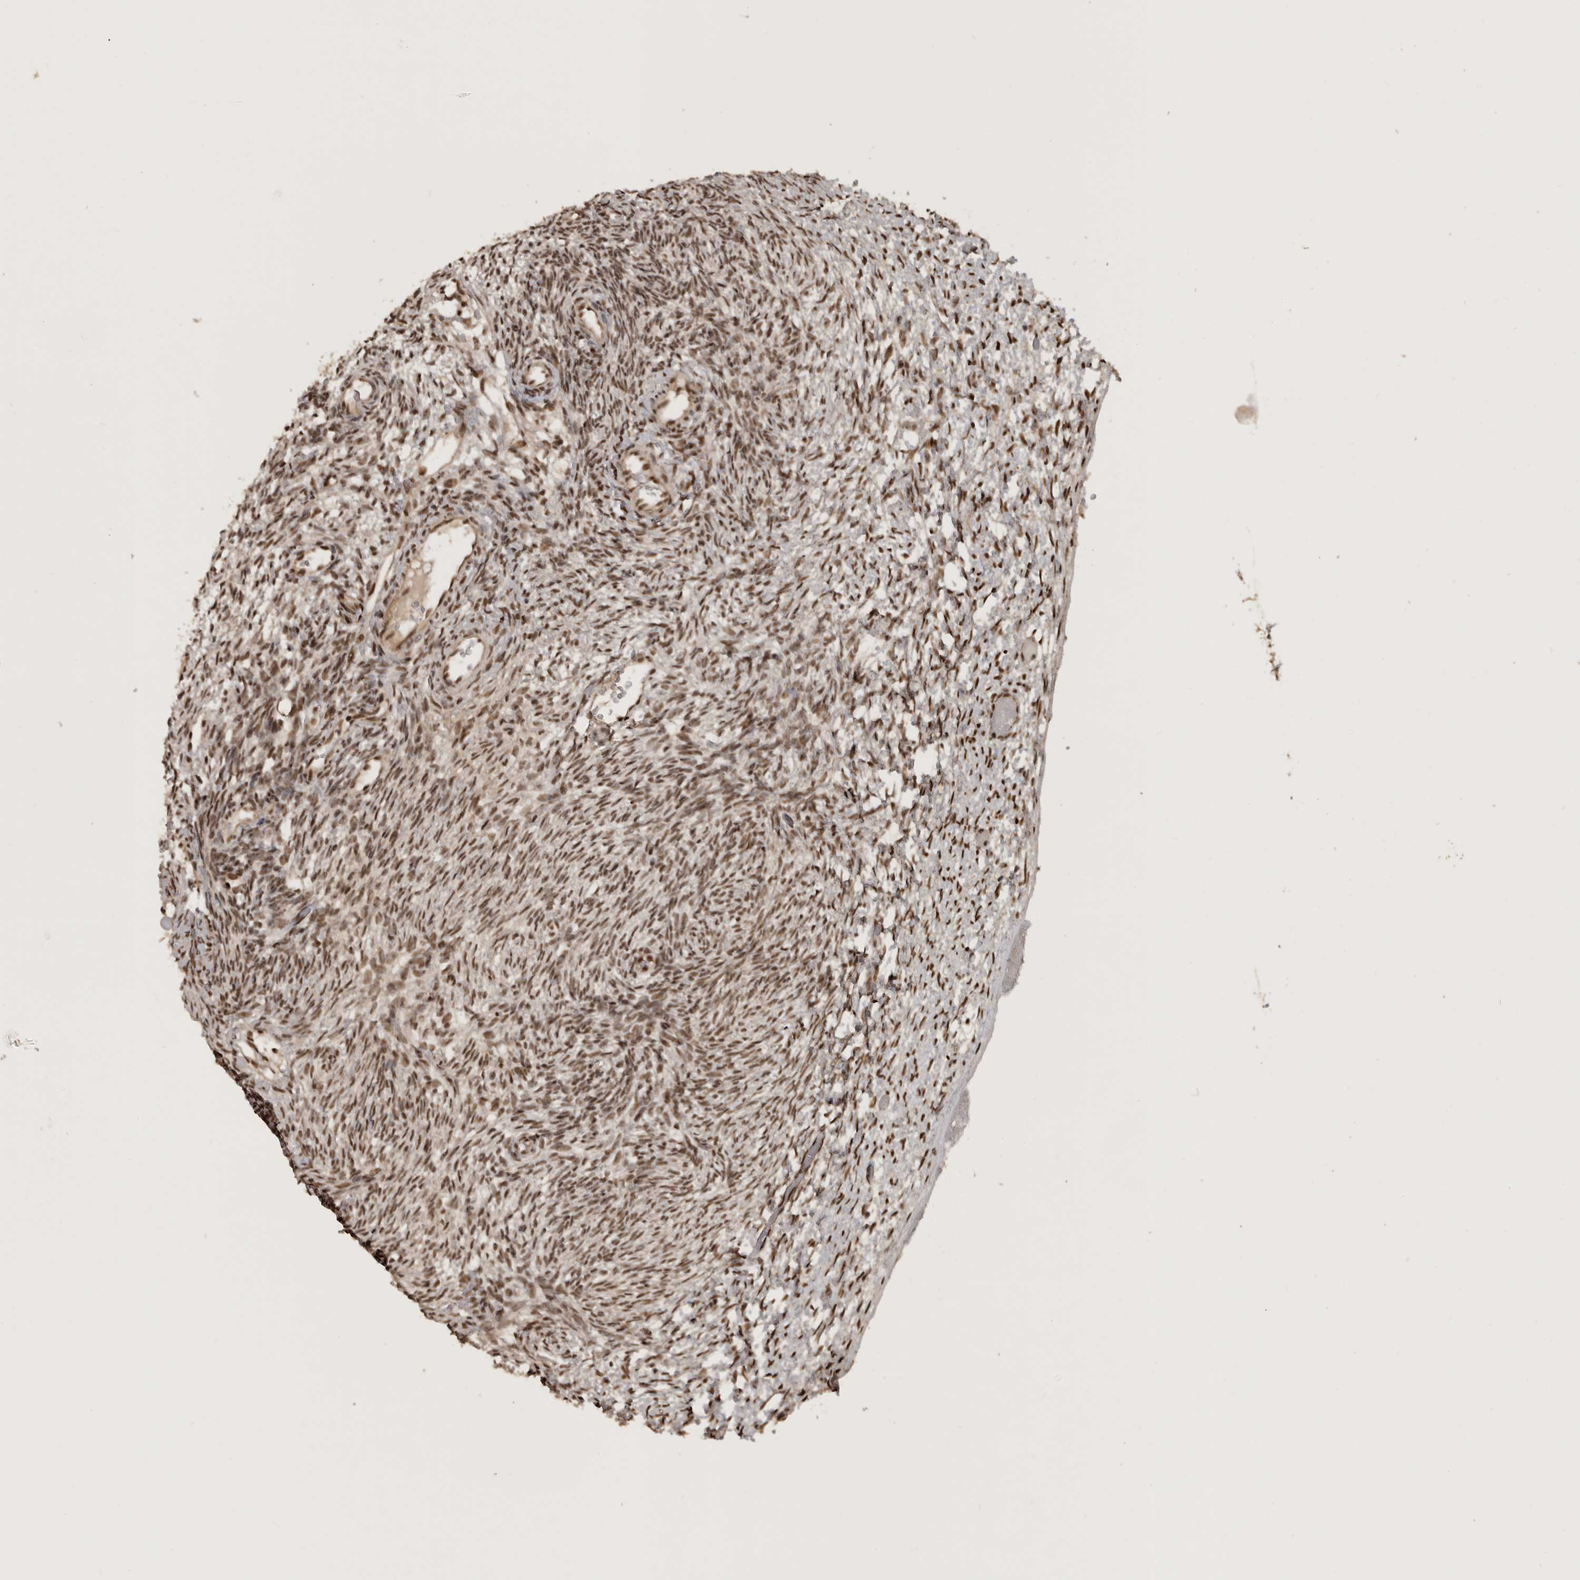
{"staining": {"intensity": "moderate", "quantity": ">75%", "location": "nuclear"}, "tissue": "ovary", "cell_type": "Ovarian stroma cells", "image_type": "normal", "snomed": [{"axis": "morphology", "description": "Normal tissue, NOS"}, {"axis": "topography", "description": "Ovary"}], "caption": "An immunohistochemistry photomicrograph of benign tissue is shown. Protein staining in brown highlights moderate nuclear positivity in ovary within ovarian stroma cells. (DAB IHC, brown staining for protein, blue staining for nuclei).", "gene": "CBLL1", "patient": {"sex": "female", "age": 34}}